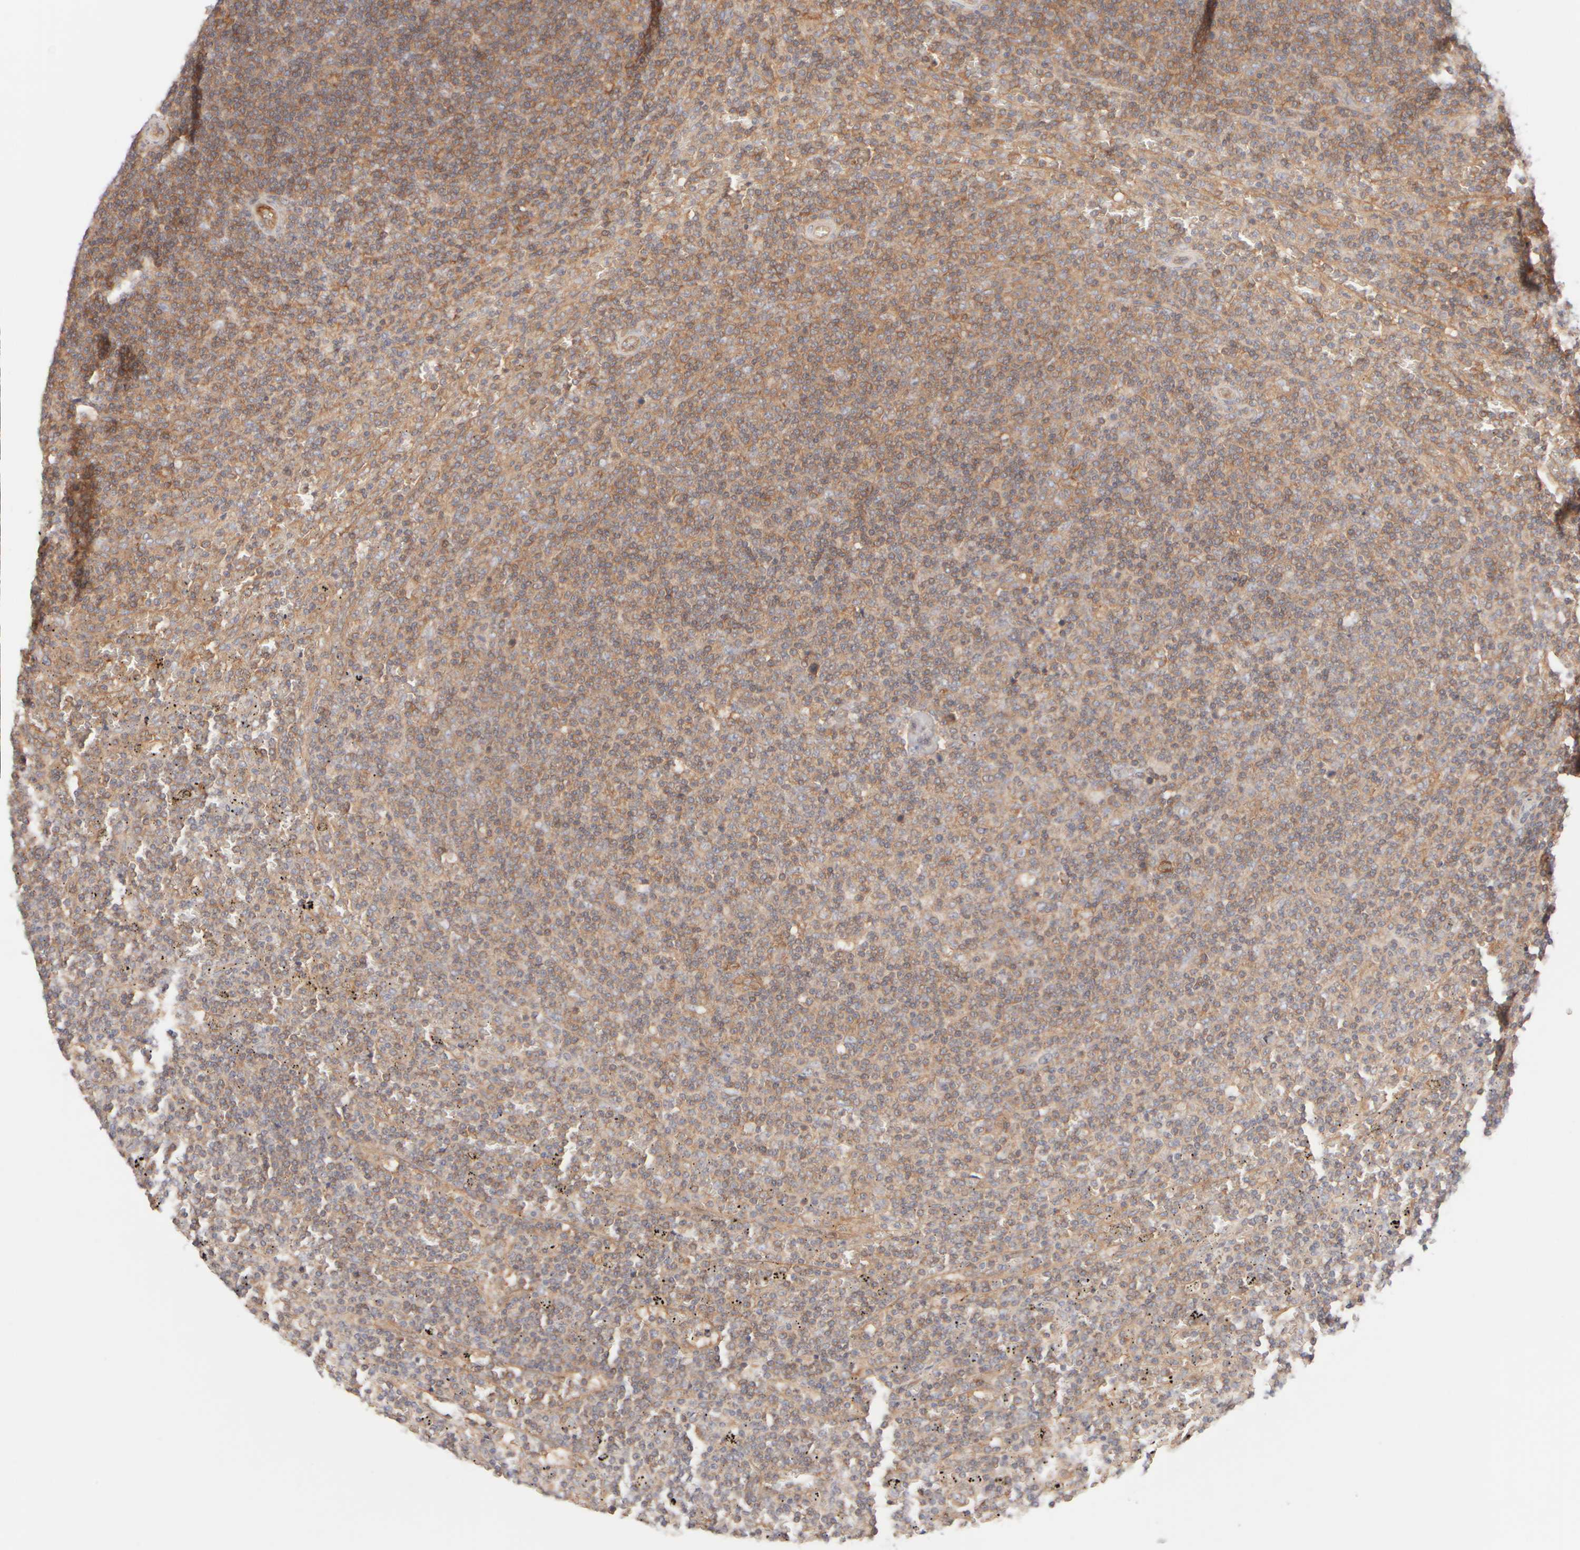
{"staining": {"intensity": "moderate", "quantity": ">75%", "location": "cytoplasmic/membranous"}, "tissue": "lymphoma", "cell_type": "Tumor cells", "image_type": "cancer", "snomed": [{"axis": "morphology", "description": "Malignant lymphoma, non-Hodgkin's type, Low grade"}, {"axis": "topography", "description": "Spleen"}], "caption": "A brown stain labels moderate cytoplasmic/membranous positivity of a protein in low-grade malignant lymphoma, non-Hodgkin's type tumor cells.", "gene": "RABEP1", "patient": {"sex": "female", "age": 19}}